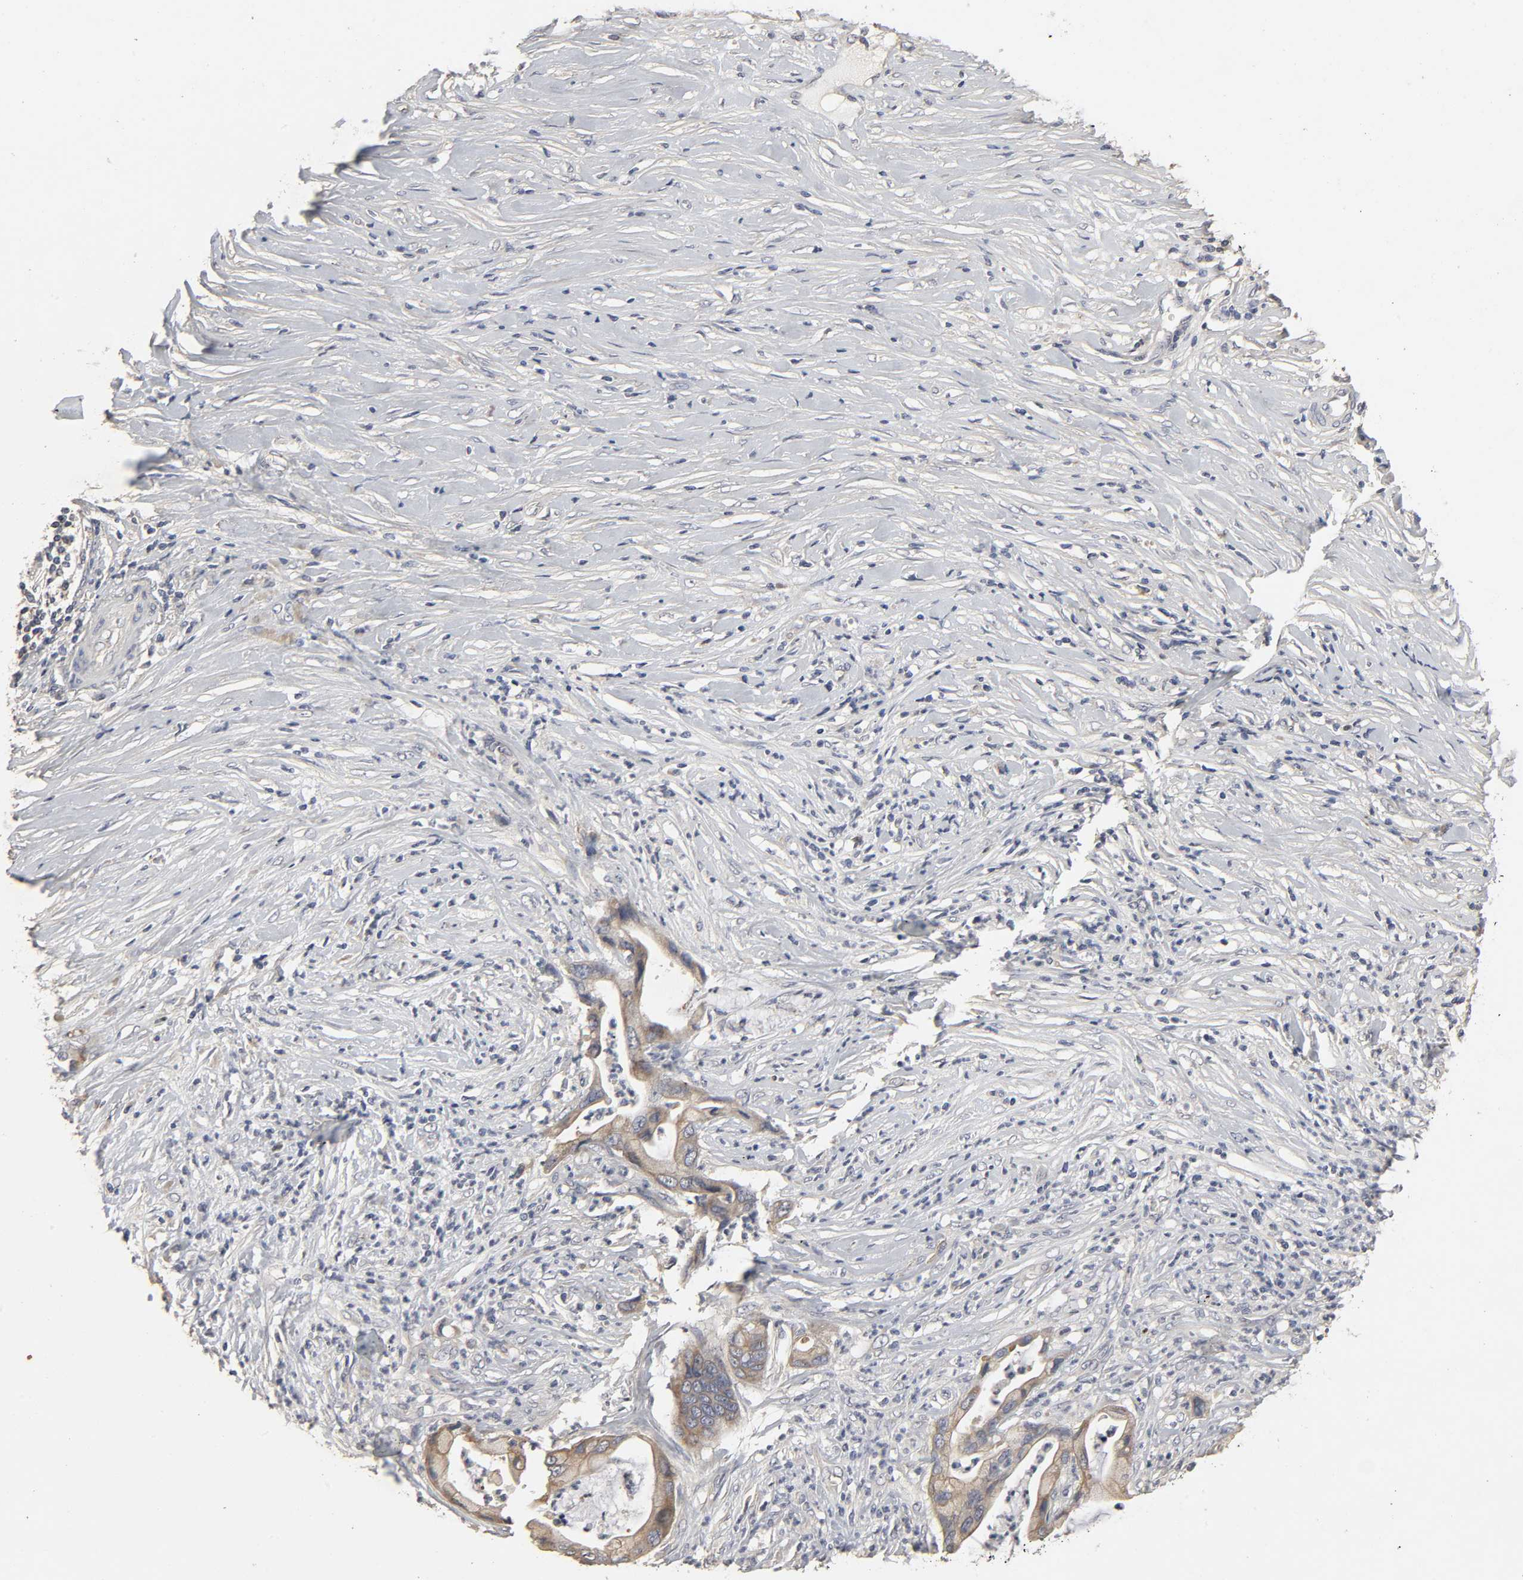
{"staining": {"intensity": "moderate", "quantity": ">75%", "location": "cytoplasmic/membranous"}, "tissue": "pancreatic cancer", "cell_type": "Tumor cells", "image_type": "cancer", "snomed": [{"axis": "morphology", "description": "Adenocarcinoma, NOS"}, {"axis": "topography", "description": "Pancreas"}], "caption": "A brown stain labels moderate cytoplasmic/membranous positivity of a protein in pancreatic cancer (adenocarcinoma) tumor cells.", "gene": "SLC10A2", "patient": {"sex": "female", "age": 59}}